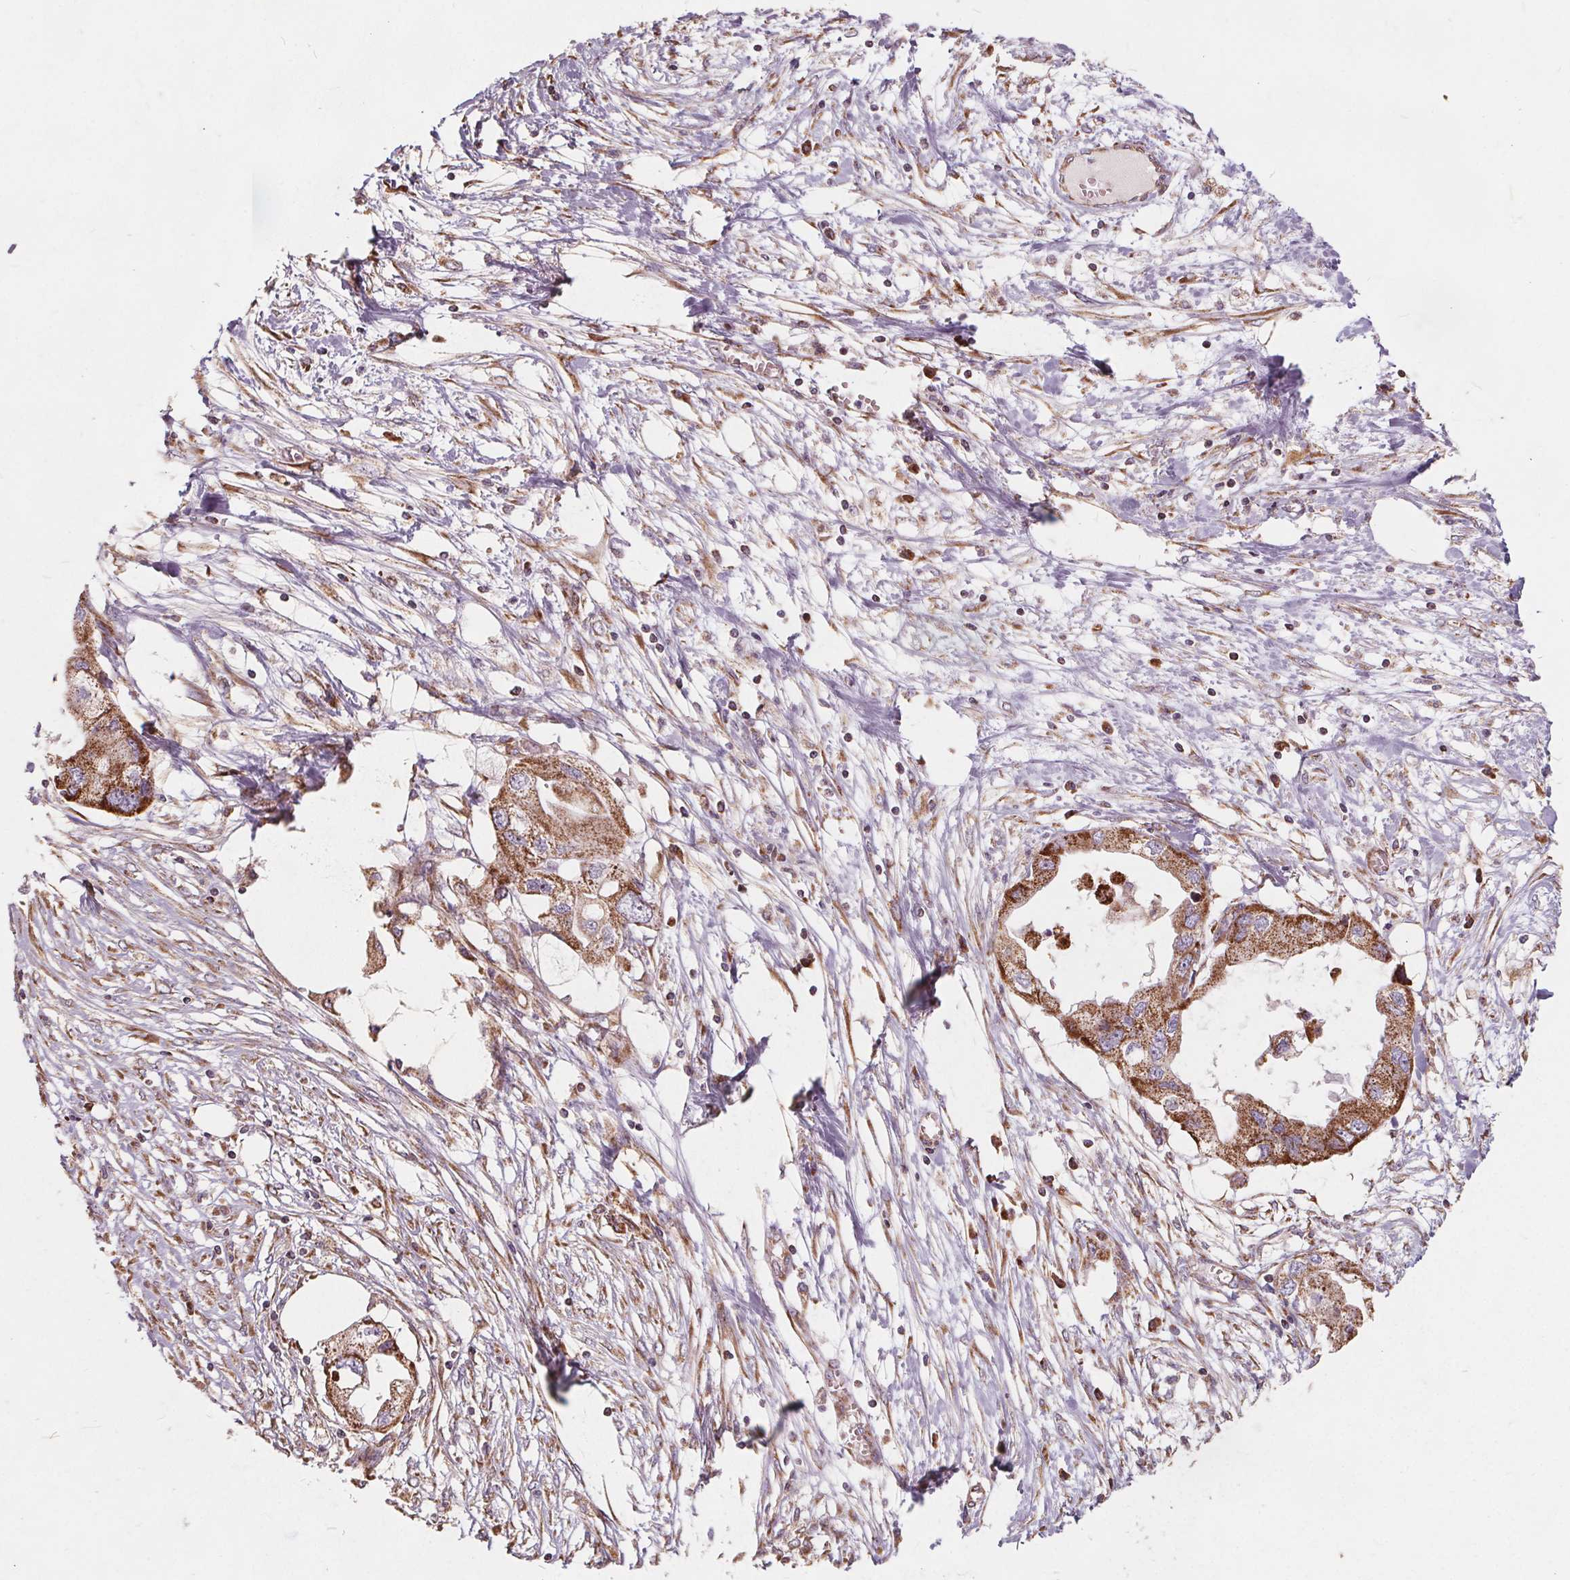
{"staining": {"intensity": "moderate", "quantity": ">75%", "location": "cytoplasmic/membranous"}, "tissue": "endometrial cancer", "cell_type": "Tumor cells", "image_type": "cancer", "snomed": [{"axis": "morphology", "description": "Adenocarcinoma, NOS"}, {"axis": "morphology", "description": "Adenocarcinoma, metastatic, NOS"}, {"axis": "topography", "description": "Adipose tissue"}, {"axis": "topography", "description": "Endometrium"}], "caption": "Protein analysis of endometrial cancer tissue shows moderate cytoplasmic/membranous positivity in about >75% of tumor cells.", "gene": "PLSCR3", "patient": {"sex": "female", "age": 67}}